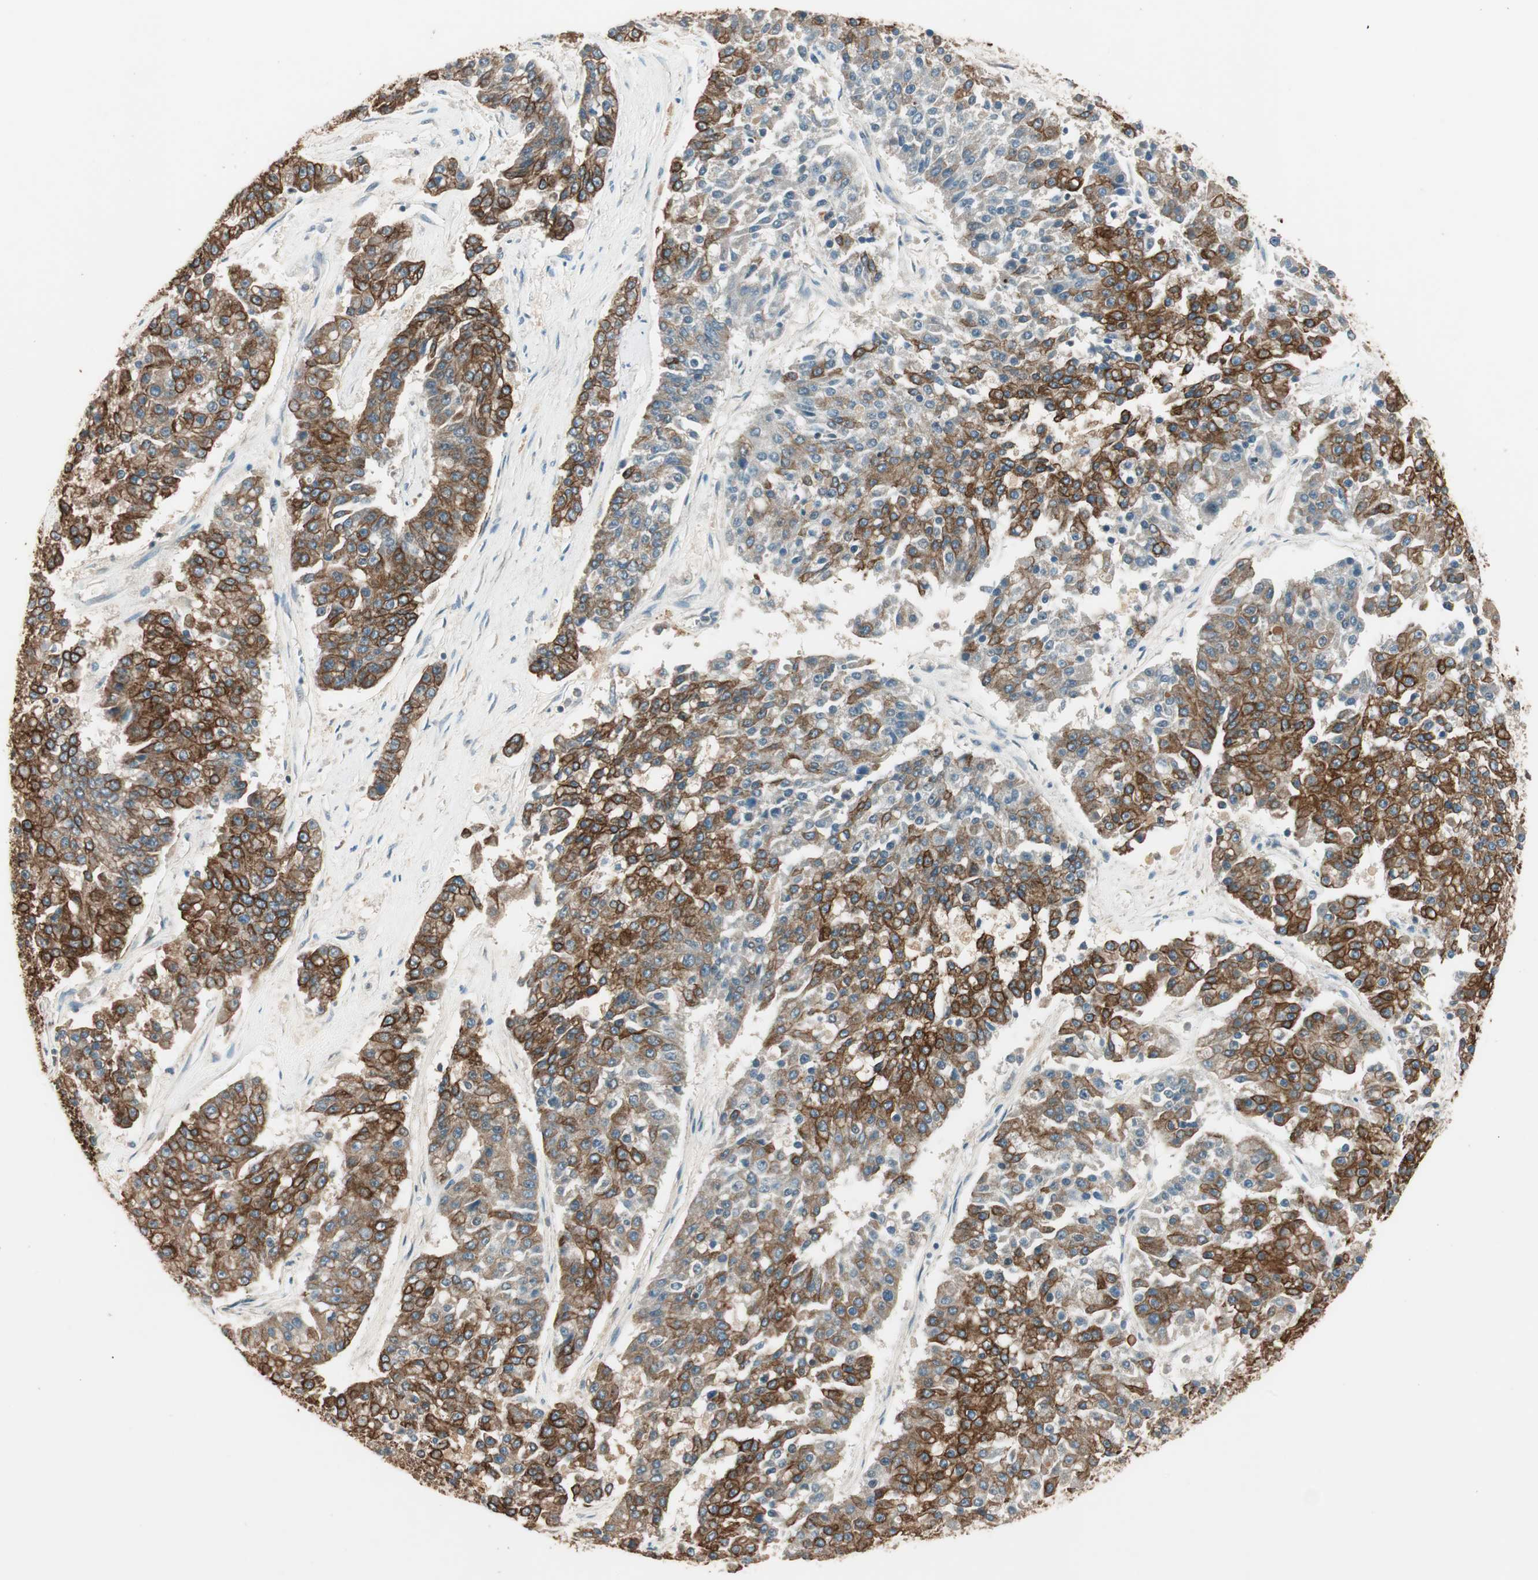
{"staining": {"intensity": "strong", "quantity": "25%-75%", "location": "cytoplasmic/membranous"}, "tissue": "pancreatic cancer", "cell_type": "Tumor cells", "image_type": "cancer", "snomed": [{"axis": "morphology", "description": "Adenocarcinoma, NOS"}, {"axis": "topography", "description": "Pancreas"}], "caption": "Immunohistochemical staining of human pancreatic adenocarcinoma displays high levels of strong cytoplasmic/membranous staining in approximately 25%-75% of tumor cells.", "gene": "TRIM21", "patient": {"sex": "male", "age": 50}}